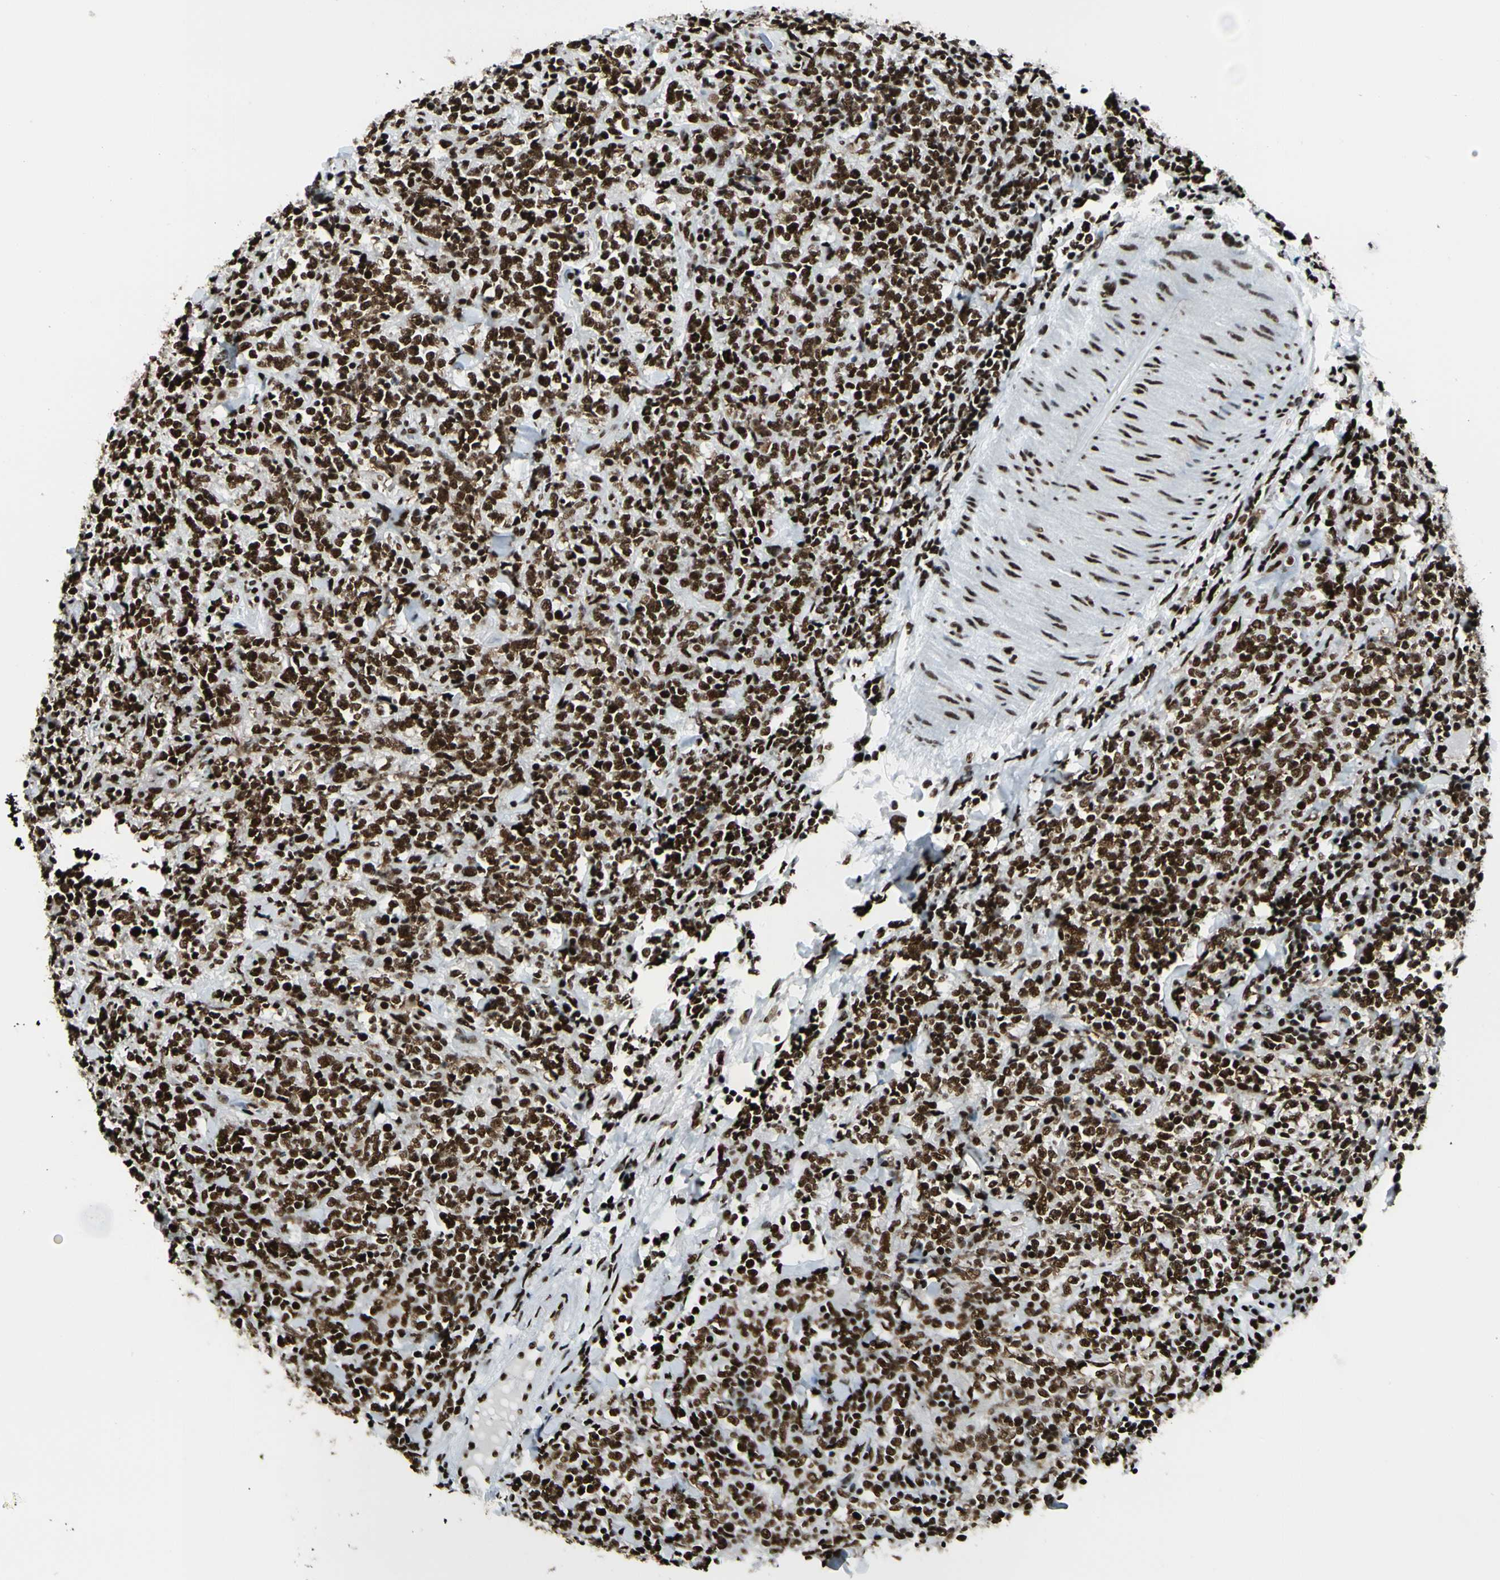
{"staining": {"intensity": "strong", "quantity": ">75%", "location": "nuclear"}, "tissue": "lymphoma", "cell_type": "Tumor cells", "image_type": "cancer", "snomed": [{"axis": "morphology", "description": "Malignant lymphoma, non-Hodgkin's type, High grade"}, {"axis": "topography", "description": "Soft tissue"}], "caption": "This is an image of immunohistochemistry staining of lymphoma, which shows strong expression in the nuclear of tumor cells.", "gene": "CCAR1", "patient": {"sex": "male", "age": 18}}